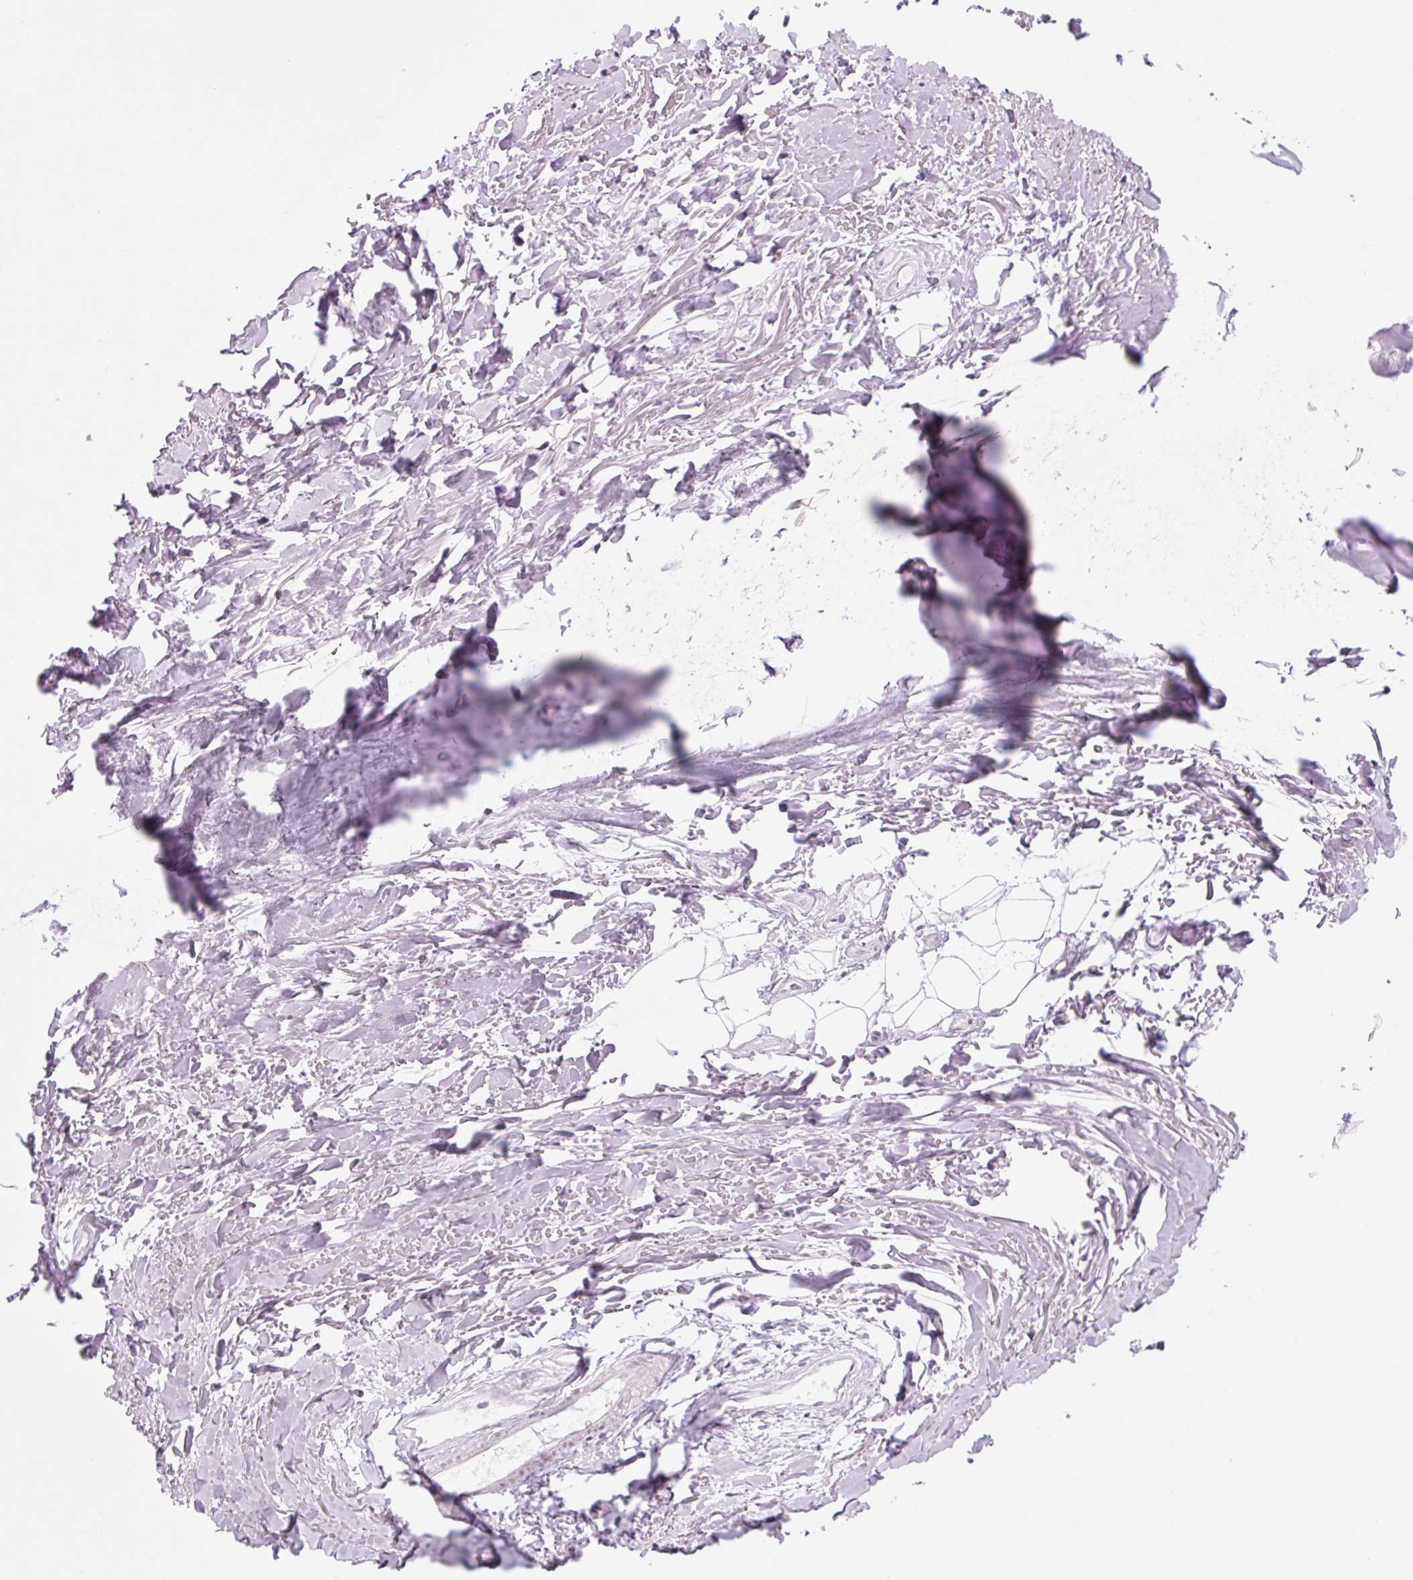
{"staining": {"intensity": "negative", "quantity": "none", "location": "none"}, "tissue": "adipose tissue", "cell_type": "Adipocytes", "image_type": "normal", "snomed": [{"axis": "morphology", "description": "Normal tissue, NOS"}, {"axis": "topography", "description": "Cartilage tissue"}], "caption": "This is an immunohistochemistry histopathology image of normal human adipose tissue. There is no staining in adipocytes.", "gene": "RRS1", "patient": {"sex": "male", "age": 57}}